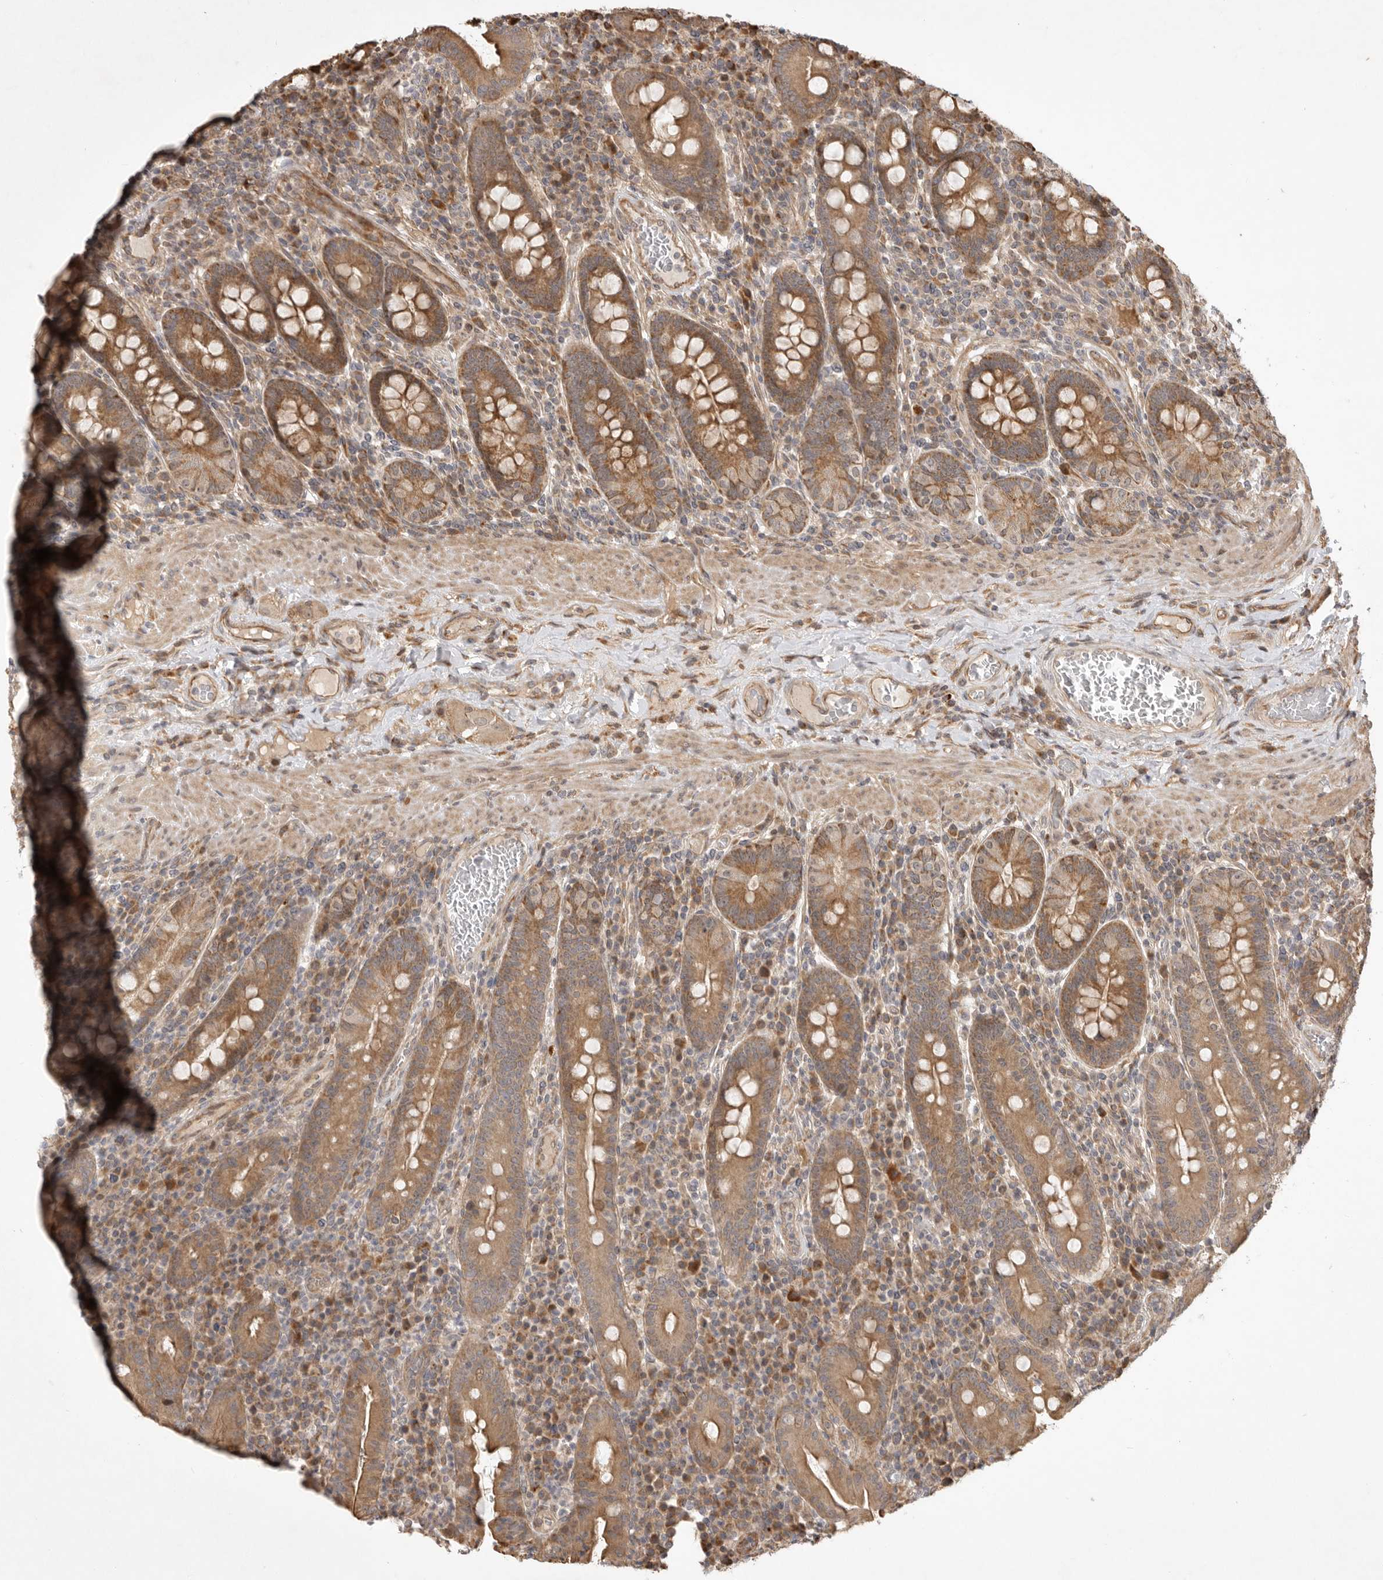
{"staining": {"intensity": "moderate", "quantity": ">75%", "location": "cytoplasmic/membranous"}, "tissue": "duodenum", "cell_type": "Glandular cells", "image_type": "normal", "snomed": [{"axis": "morphology", "description": "Normal tissue, NOS"}, {"axis": "morphology", "description": "Adenocarcinoma, NOS"}, {"axis": "topography", "description": "Pancreas"}, {"axis": "topography", "description": "Duodenum"}], "caption": "Protein staining exhibits moderate cytoplasmic/membranous positivity in about >75% of glandular cells in normal duodenum.", "gene": "DPH7", "patient": {"sex": "male", "age": 50}}